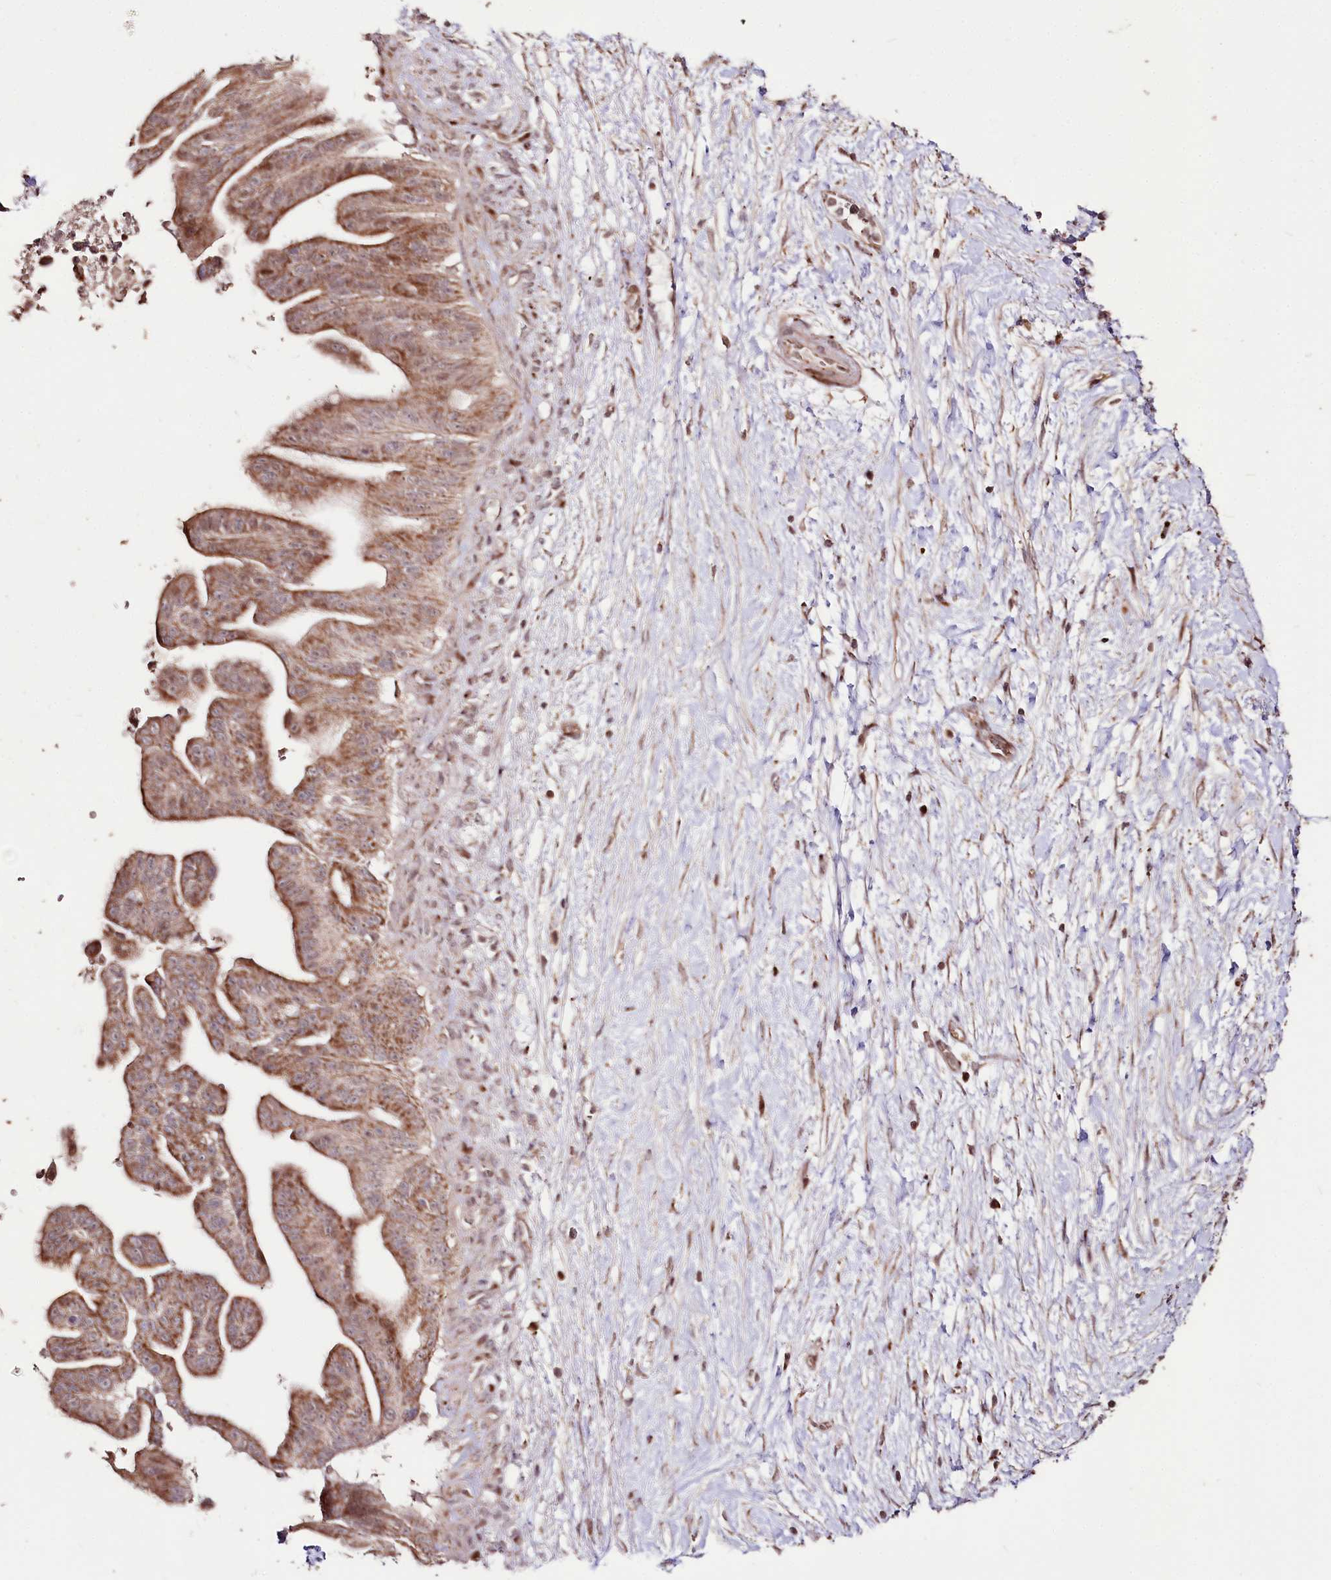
{"staining": {"intensity": "moderate", "quantity": ">75%", "location": "cytoplasmic/membranous"}, "tissue": "pancreatic cancer", "cell_type": "Tumor cells", "image_type": "cancer", "snomed": [{"axis": "morphology", "description": "Adenocarcinoma, NOS"}, {"axis": "topography", "description": "Pancreas"}], "caption": "The image exhibits a brown stain indicating the presence of a protein in the cytoplasmic/membranous of tumor cells in pancreatic adenocarcinoma.", "gene": "CARD19", "patient": {"sex": "male", "age": 68}}